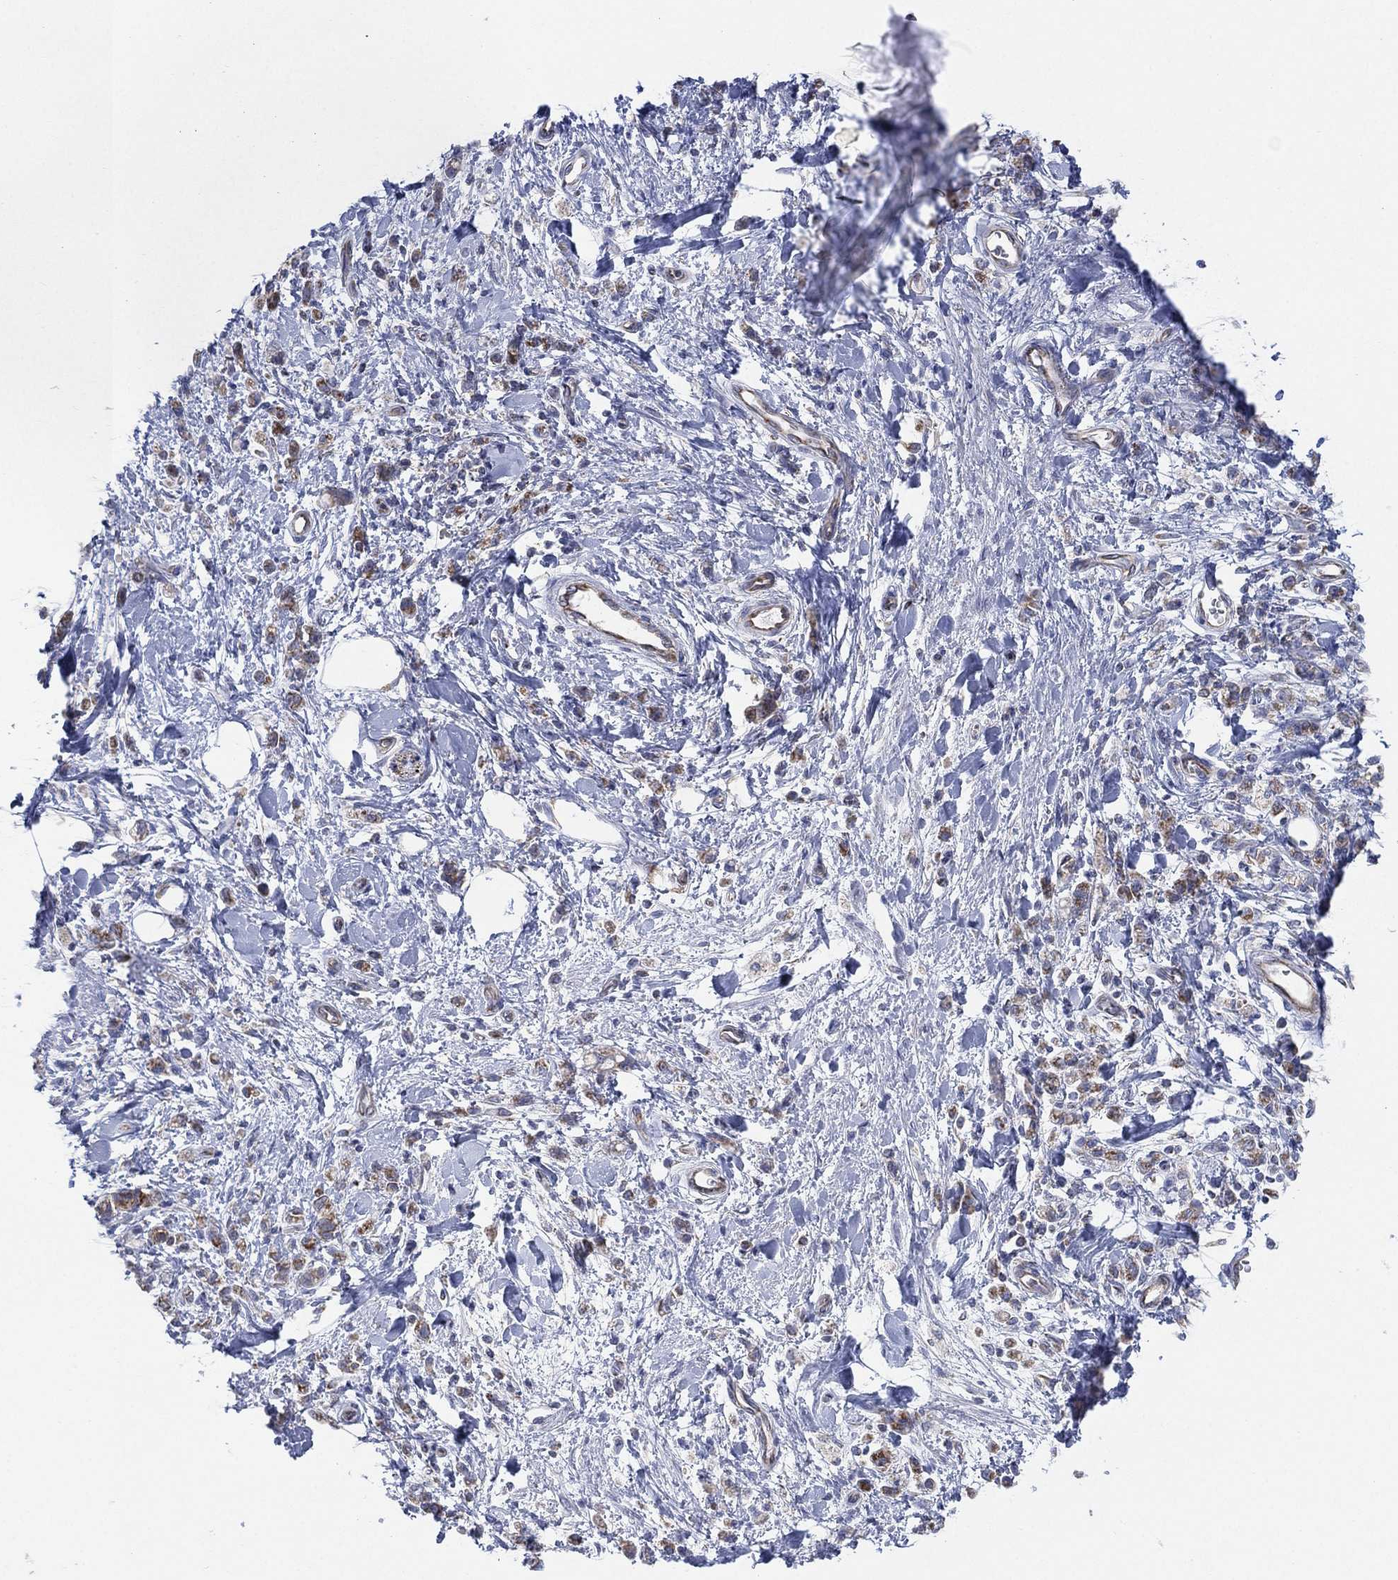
{"staining": {"intensity": "moderate", "quantity": ">75%", "location": "cytoplasmic/membranous"}, "tissue": "stomach cancer", "cell_type": "Tumor cells", "image_type": "cancer", "snomed": [{"axis": "morphology", "description": "Adenocarcinoma, NOS"}, {"axis": "topography", "description": "Stomach"}], "caption": "A high-resolution histopathology image shows IHC staining of stomach cancer, which exhibits moderate cytoplasmic/membranous positivity in about >75% of tumor cells.", "gene": "INA", "patient": {"sex": "male", "age": 77}}